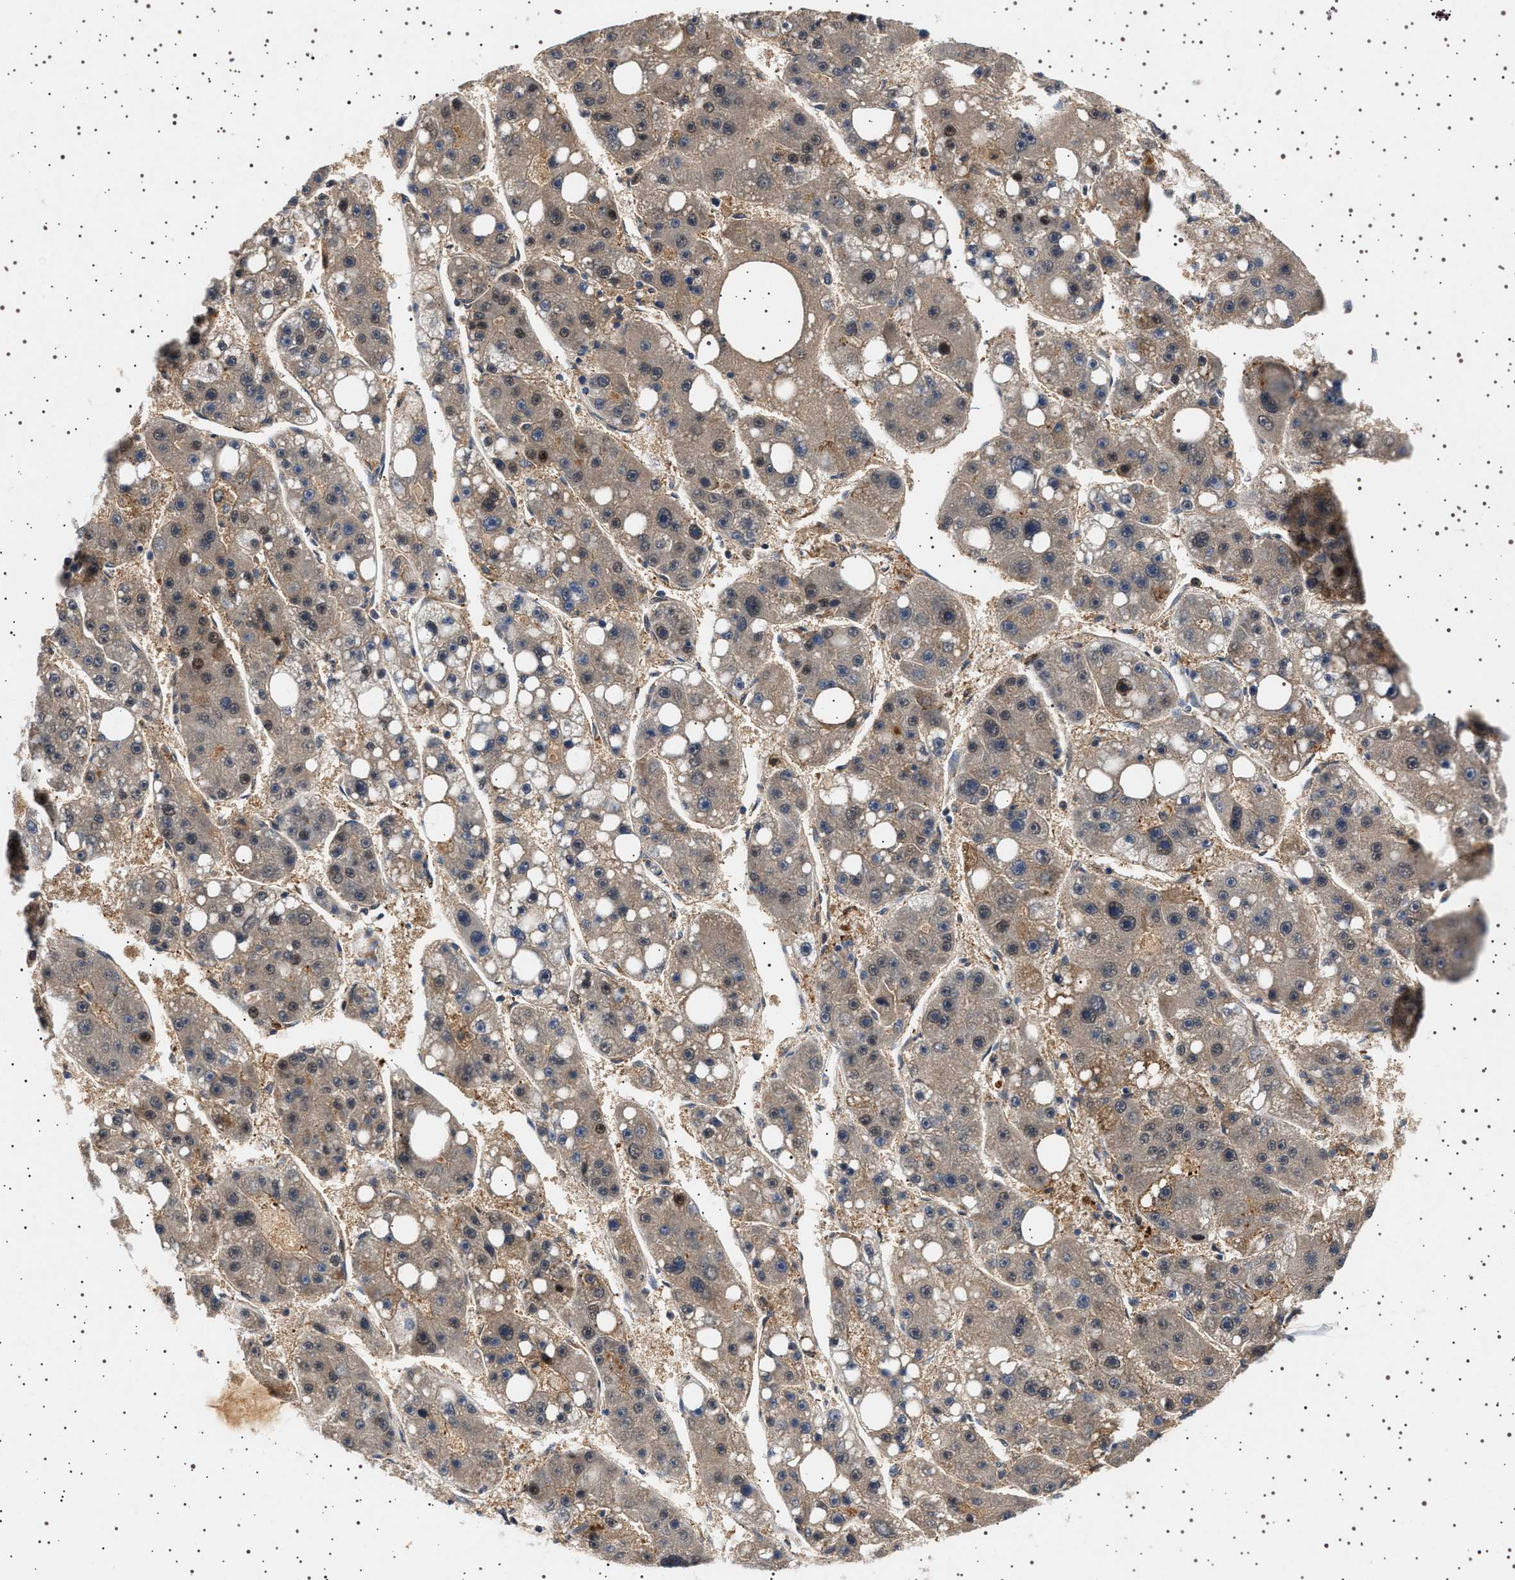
{"staining": {"intensity": "weak", "quantity": ">75%", "location": "cytoplasmic/membranous"}, "tissue": "liver cancer", "cell_type": "Tumor cells", "image_type": "cancer", "snomed": [{"axis": "morphology", "description": "Carcinoma, Hepatocellular, NOS"}, {"axis": "topography", "description": "Liver"}], "caption": "DAB immunohistochemical staining of human liver hepatocellular carcinoma demonstrates weak cytoplasmic/membranous protein staining in approximately >75% of tumor cells.", "gene": "FICD", "patient": {"sex": "female", "age": 61}}